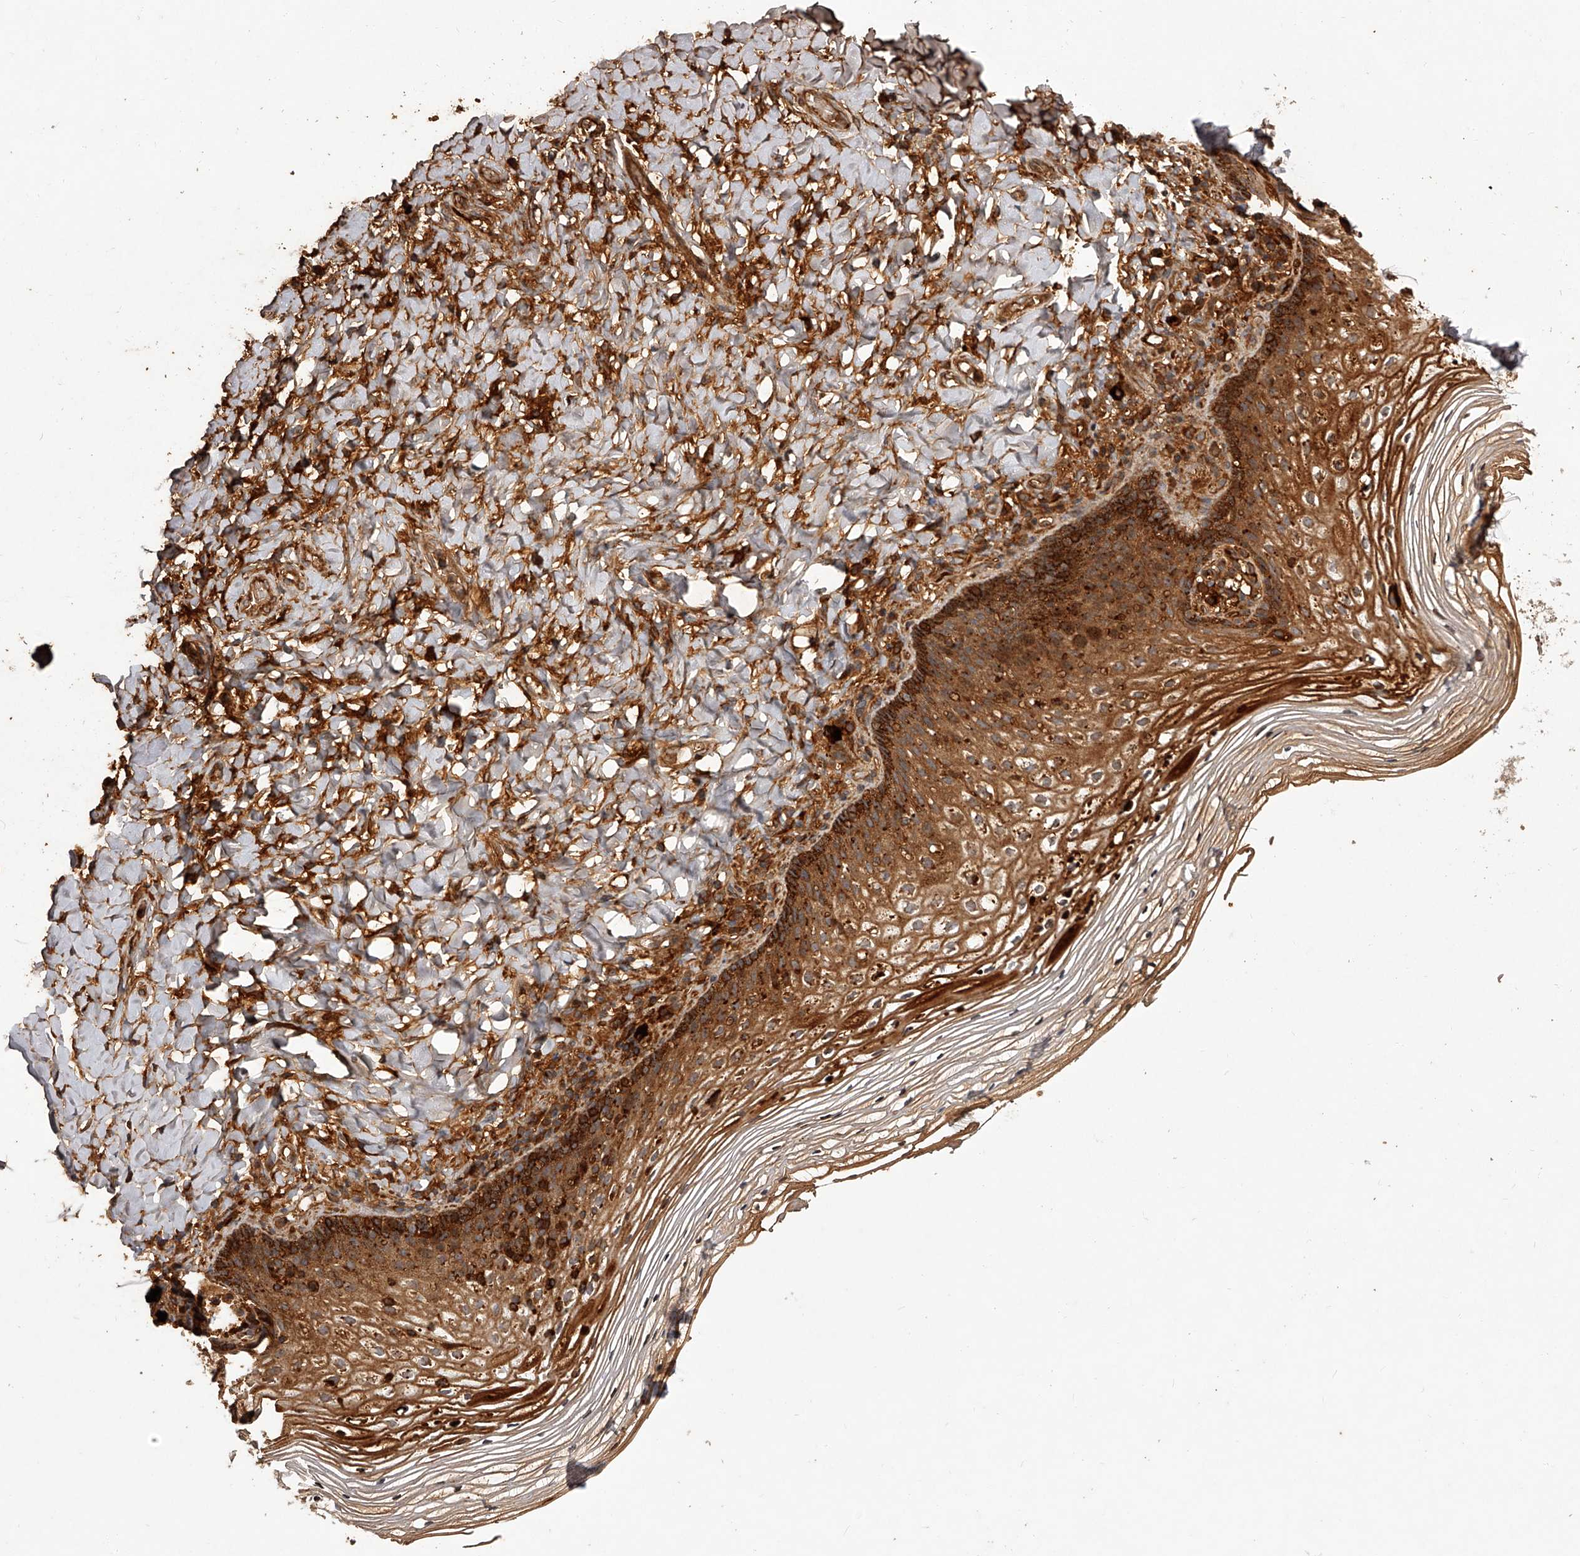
{"staining": {"intensity": "strong", "quantity": ">75%", "location": "cytoplasmic/membranous"}, "tissue": "vagina", "cell_type": "Squamous epithelial cells", "image_type": "normal", "snomed": [{"axis": "morphology", "description": "Normal tissue, NOS"}, {"axis": "topography", "description": "Vagina"}], "caption": "Approximately >75% of squamous epithelial cells in normal human vagina demonstrate strong cytoplasmic/membranous protein expression as visualized by brown immunohistochemical staining.", "gene": "CRYZL1", "patient": {"sex": "female", "age": 60}}